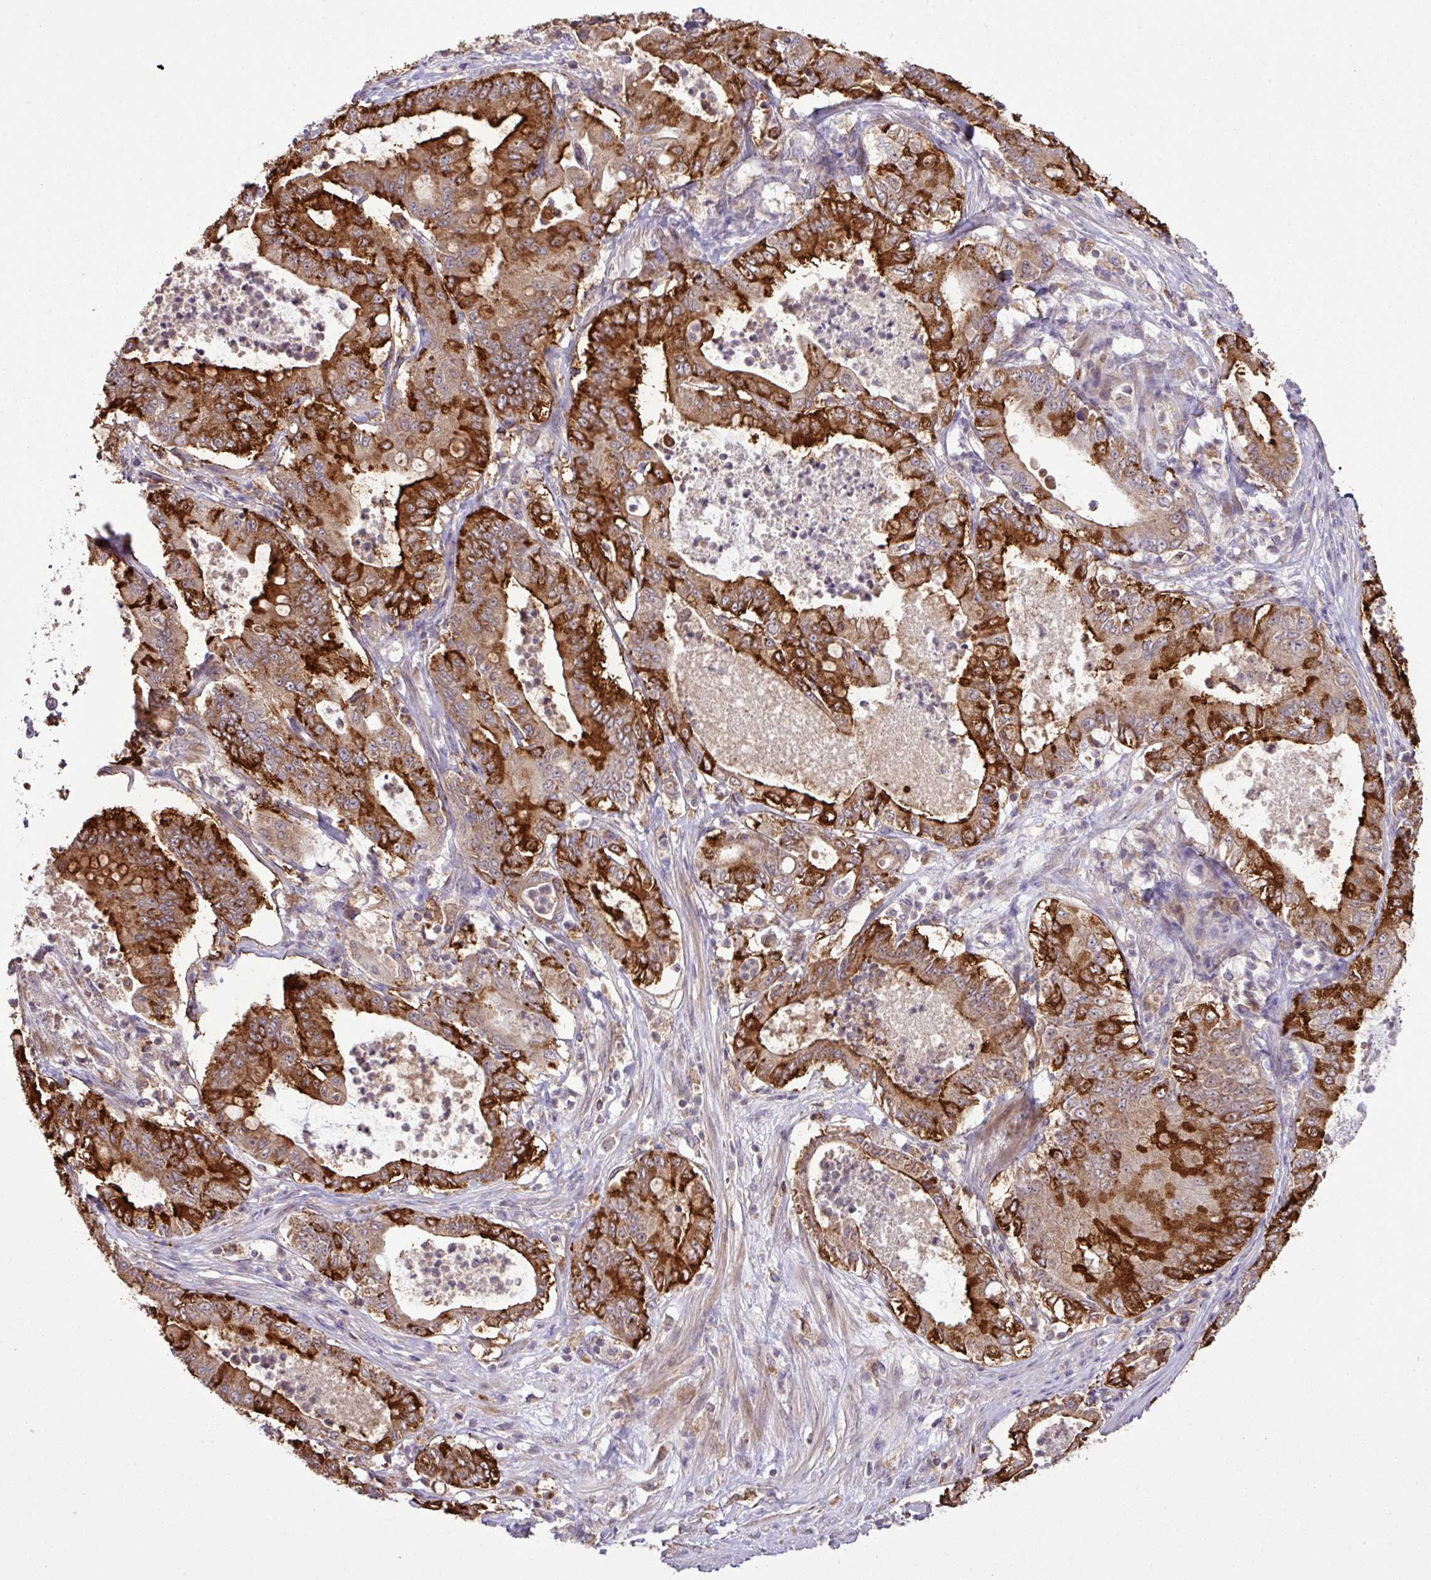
{"staining": {"intensity": "strong", "quantity": ">75%", "location": "cytoplasmic/membranous"}, "tissue": "pancreatic cancer", "cell_type": "Tumor cells", "image_type": "cancer", "snomed": [{"axis": "morphology", "description": "Adenocarcinoma, NOS"}, {"axis": "topography", "description": "Pancreas"}], "caption": "A micrograph showing strong cytoplasmic/membranous positivity in approximately >75% of tumor cells in adenocarcinoma (pancreatic), as visualized by brown immunohistochemical staining.", "gene": "SMCO4", "patient": {"sex": "male", "age": 71}}